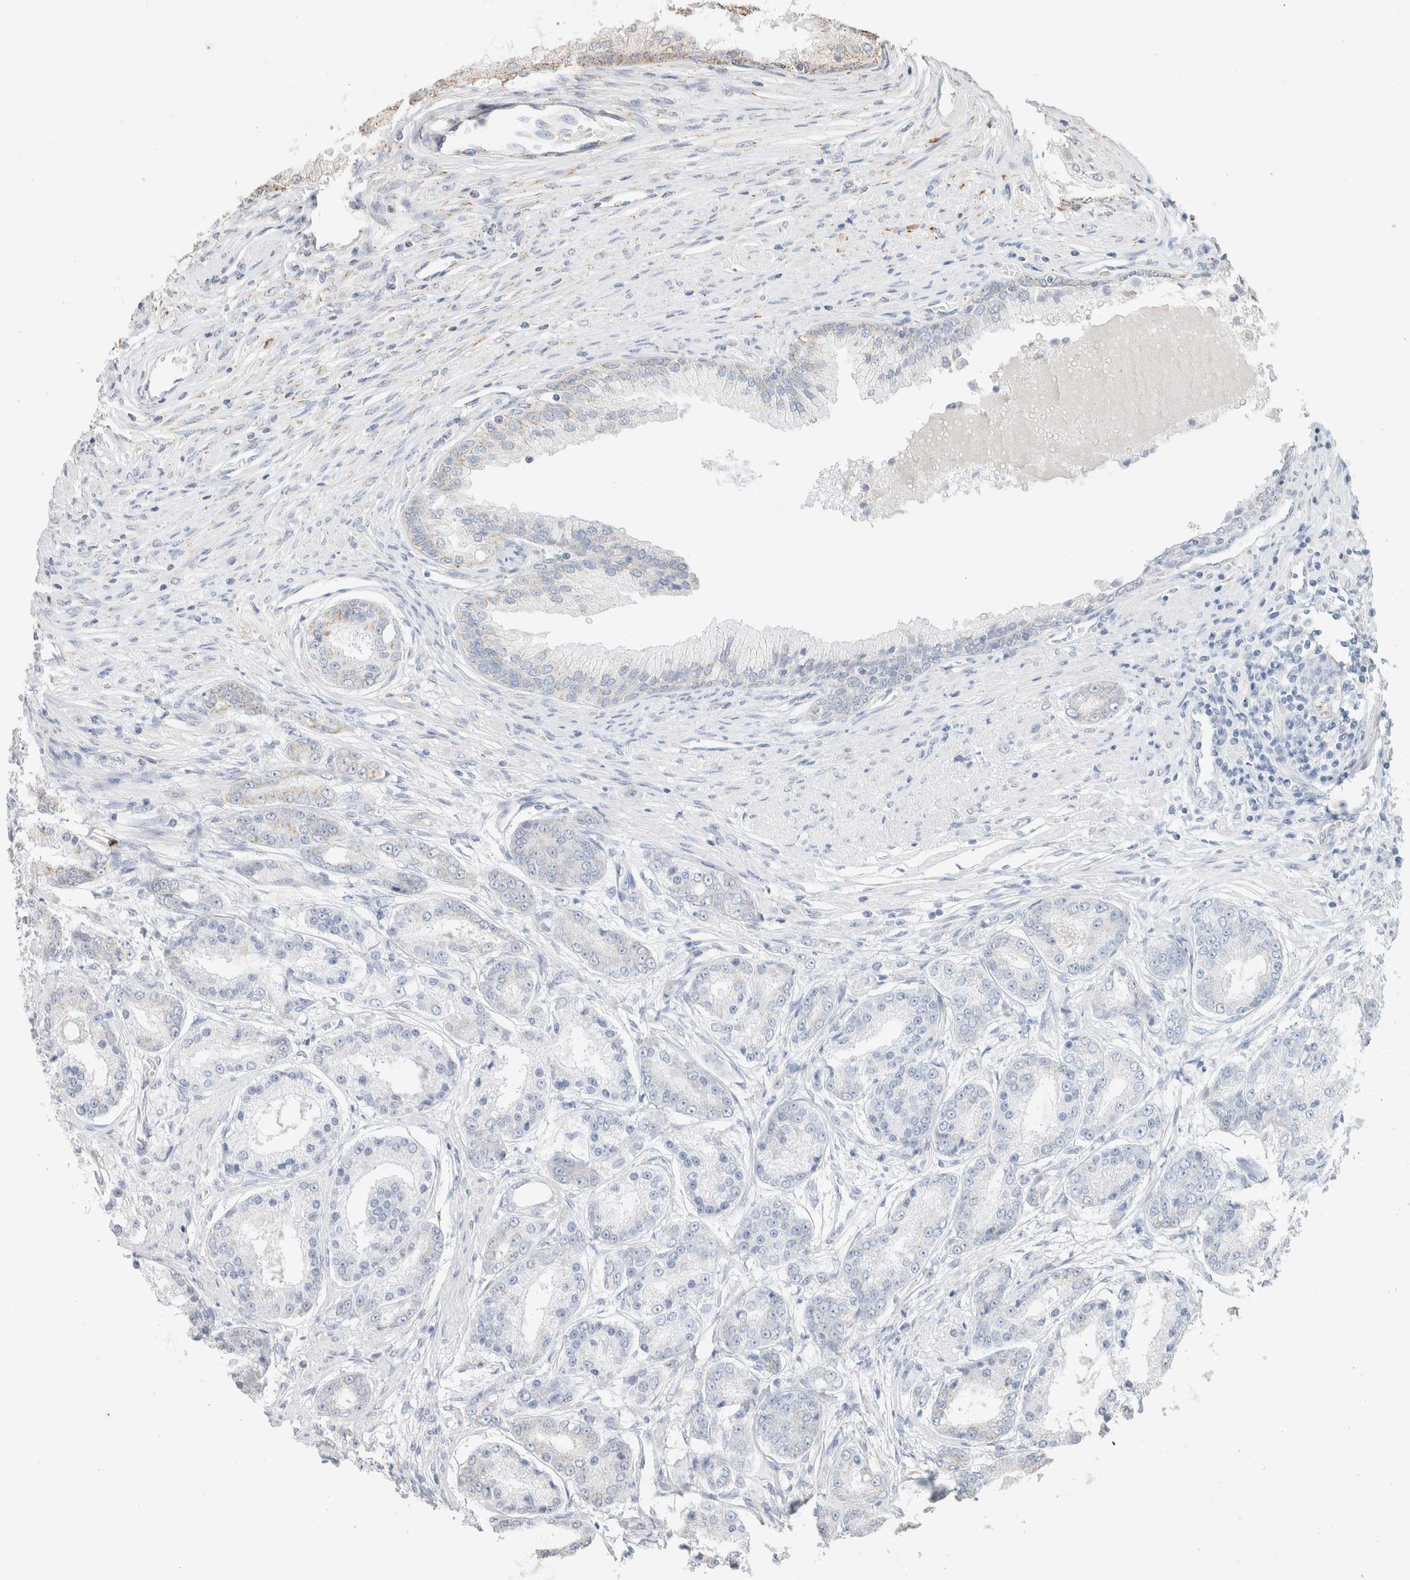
{"staining": {"intensity": "weak", "quantity": "25%-75%", "location": "cytoplasmic/membranous"}, "tissue": "prostate cancer", "cell_type": "Tumor cells", "image_type": "cancer", "snomed": [{"axis": "morphology", "description": "Adenocarcinoma, High grade"}, {"axis": "topography", "description": "Prostate"}], "caption": "Immunohistochemical staining of prostate cancer (adenocarcinoma (high-grade)) exhibits weak cytoplasmic/membranous protein positivity in about 25%-75% of tumor cells.", "gene": "SDC2", "patient": {"sex": "male", "age": 59}}